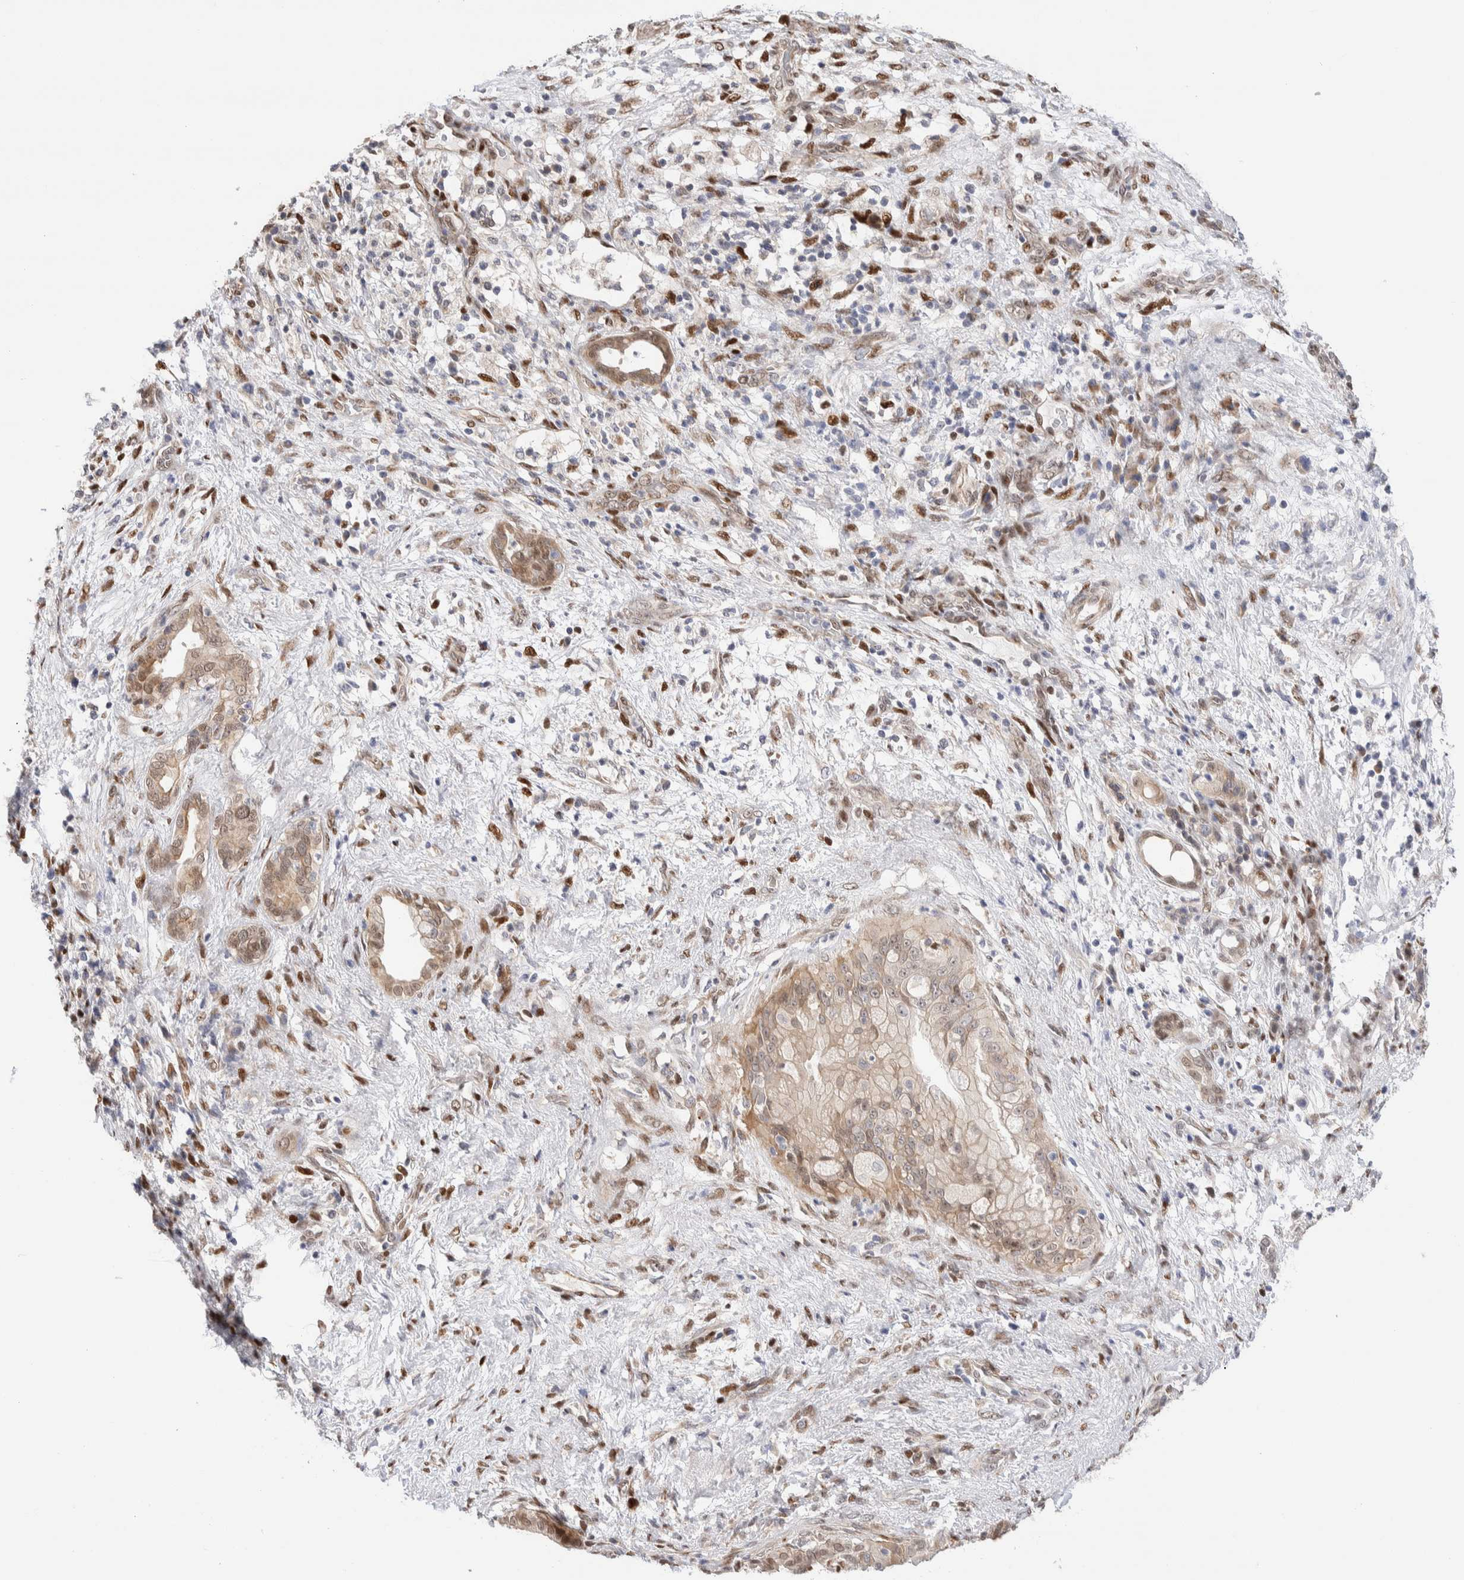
{"staining": {"intensity": "weak", "quantity": ">75%", "location": "cytoplasmic/membranous"}, "tissue": "pancreatic cancer", "cell_type": "Tumor cells", "image_type": "cancer", "snomed": [{"axis": "morphology", "description": "Adenocarcinoma, NOS"}, {"axis": "topography", "description": "Pancreas"}], "caption": "Weak cytoplasmic/membranous expression for a protein is present in about >75% of tumor cells of adenocarcinoma (pancreatic) using immunohistochemistry (IHC).", "gene": "NSMAF", "patient": {"sex": "female", "age": 78}}